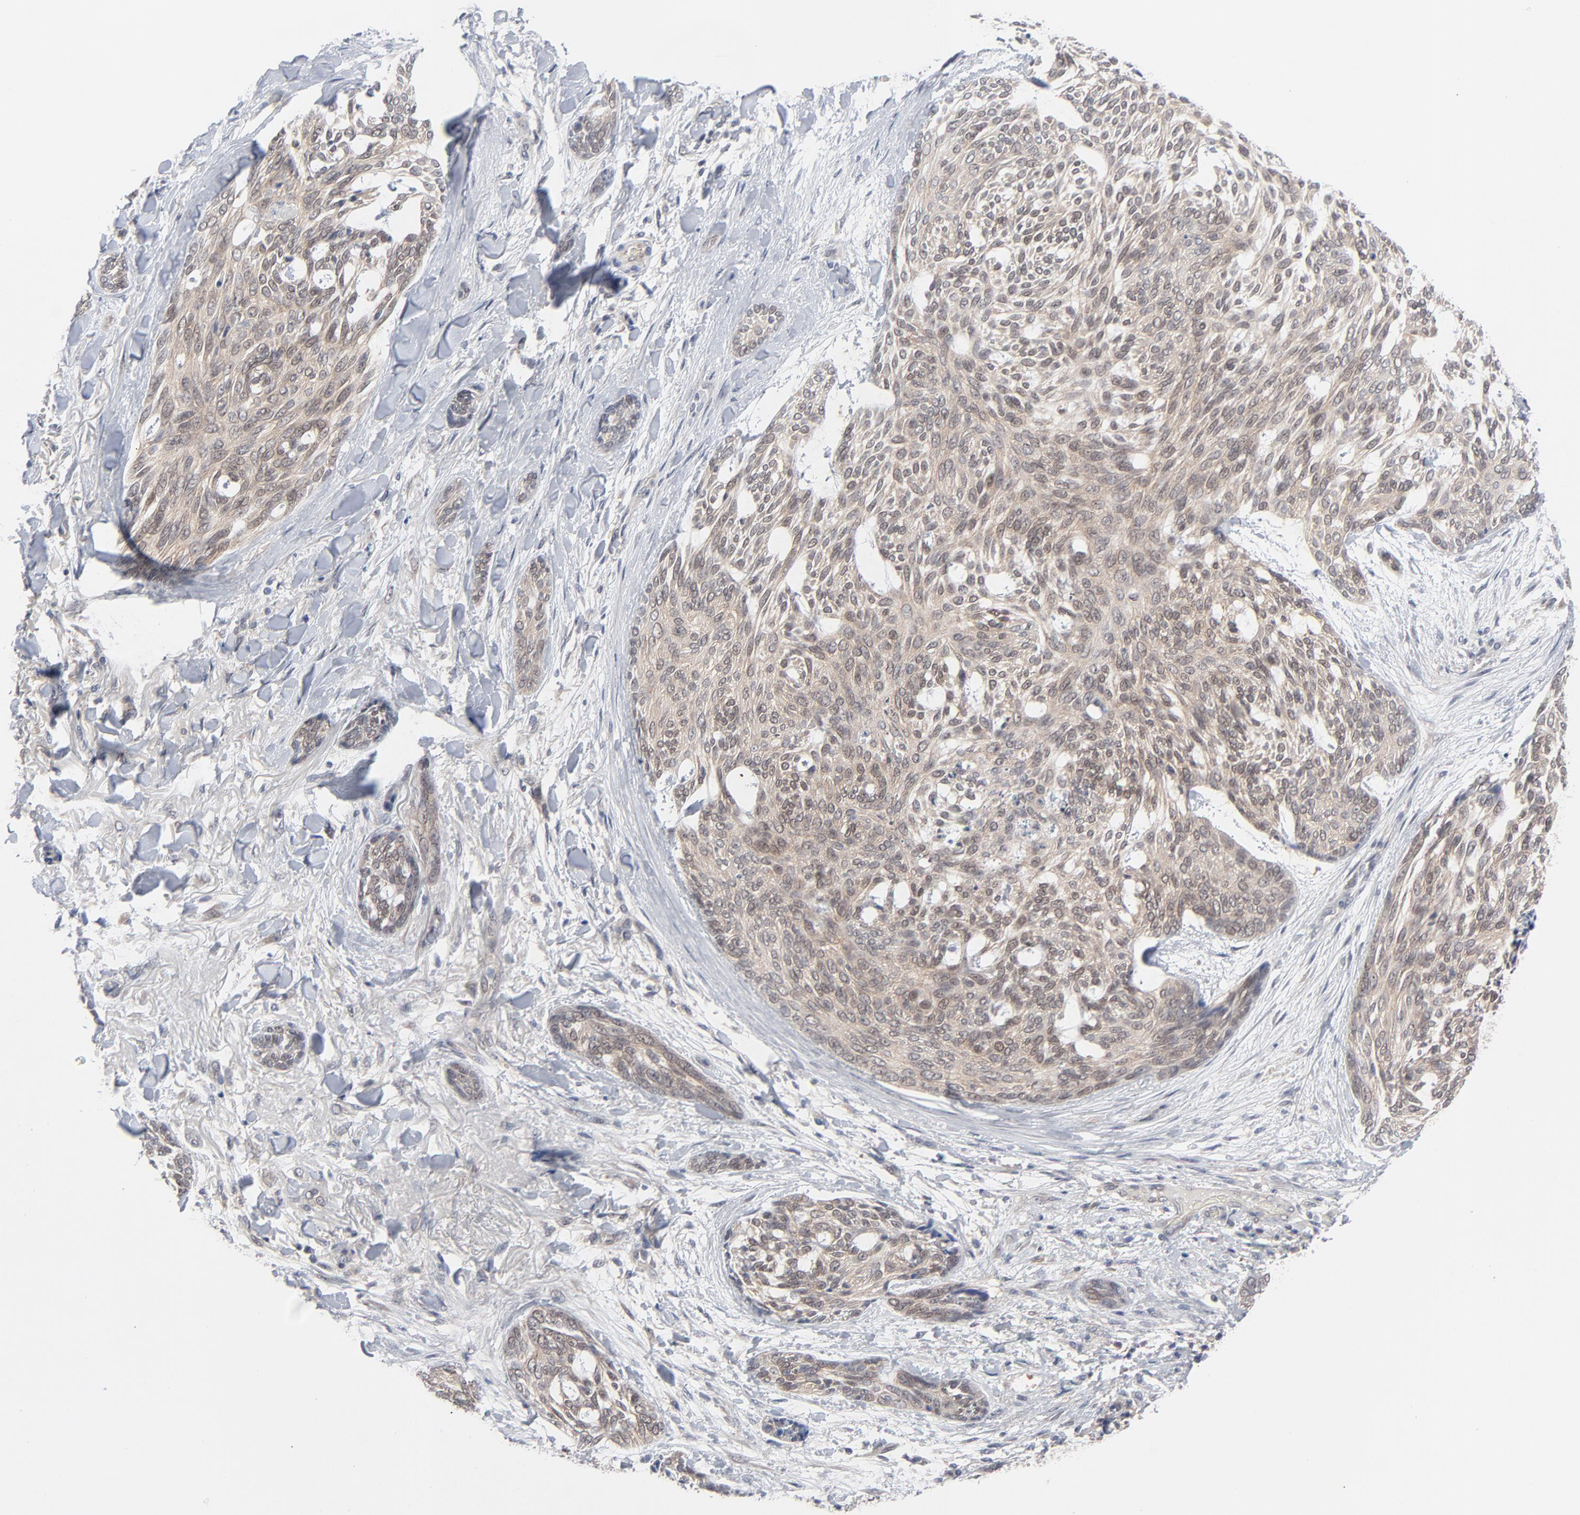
{"staining": {"intensity": "weak", "quantity": ">75%", "location": "cytoplasmic/membranous"}, "tissue": "skin cancer", "cell_type": "Tumor cells", "image_type": "cancer", "snomed": [{"axis": "morphology", "description": "Normal tissue, NOS"}, {"axis": "morphology", "description": "Basal cell carcinoma"}, {"axis": "topography", "description": "Skin"}], "caption": "Protein expression analysis of skin cancer demonstrates weak cytoplasmic/membranous positivity in approximately >75% of tumor cells.", "gene": "RPS6KB1", "patient": {"sex": "female", "age": 71}}